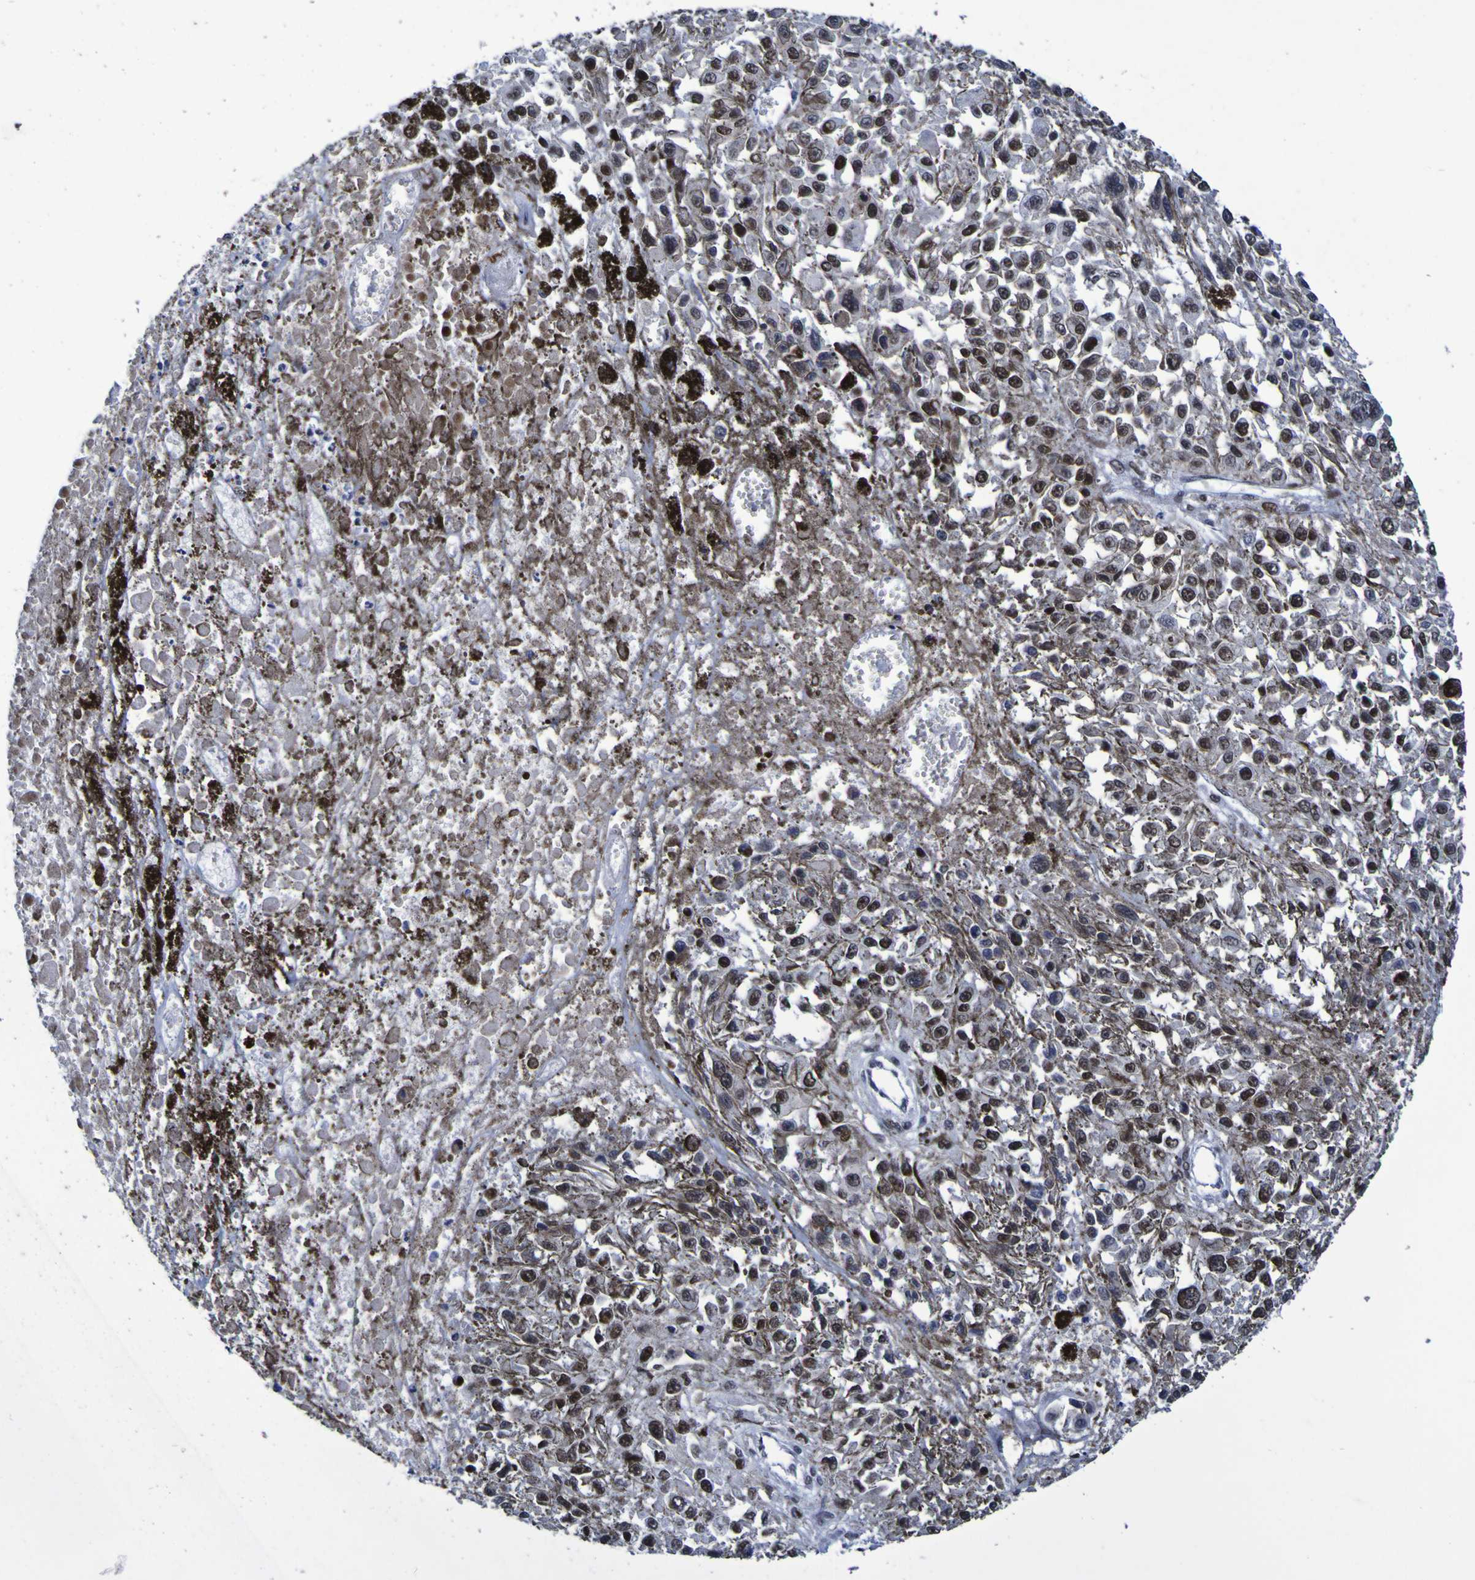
{"staining": {"intensity": "strong", "quantity": "25%-75%", "location": "nuclear"}, "tissue": "melanoma", "cell_type": "Tumor cells", "image_type": "cancer", "snomed": [{"axis": "morphology", "description": "Malignant melanoma, Metastatic site"}, {"axis": "topography", "description": "Lymph node"}], "caption": "A brown stain shows strong nuclear staining of a protein in malignant melanoma (metastatic site) tumor cells. (DAB (3,3'-diaminobenzidine) IHC with brightfield microscopy, high magnification).", "gene": "MBD3", "patient": {"sex": "male", "age": 59}}